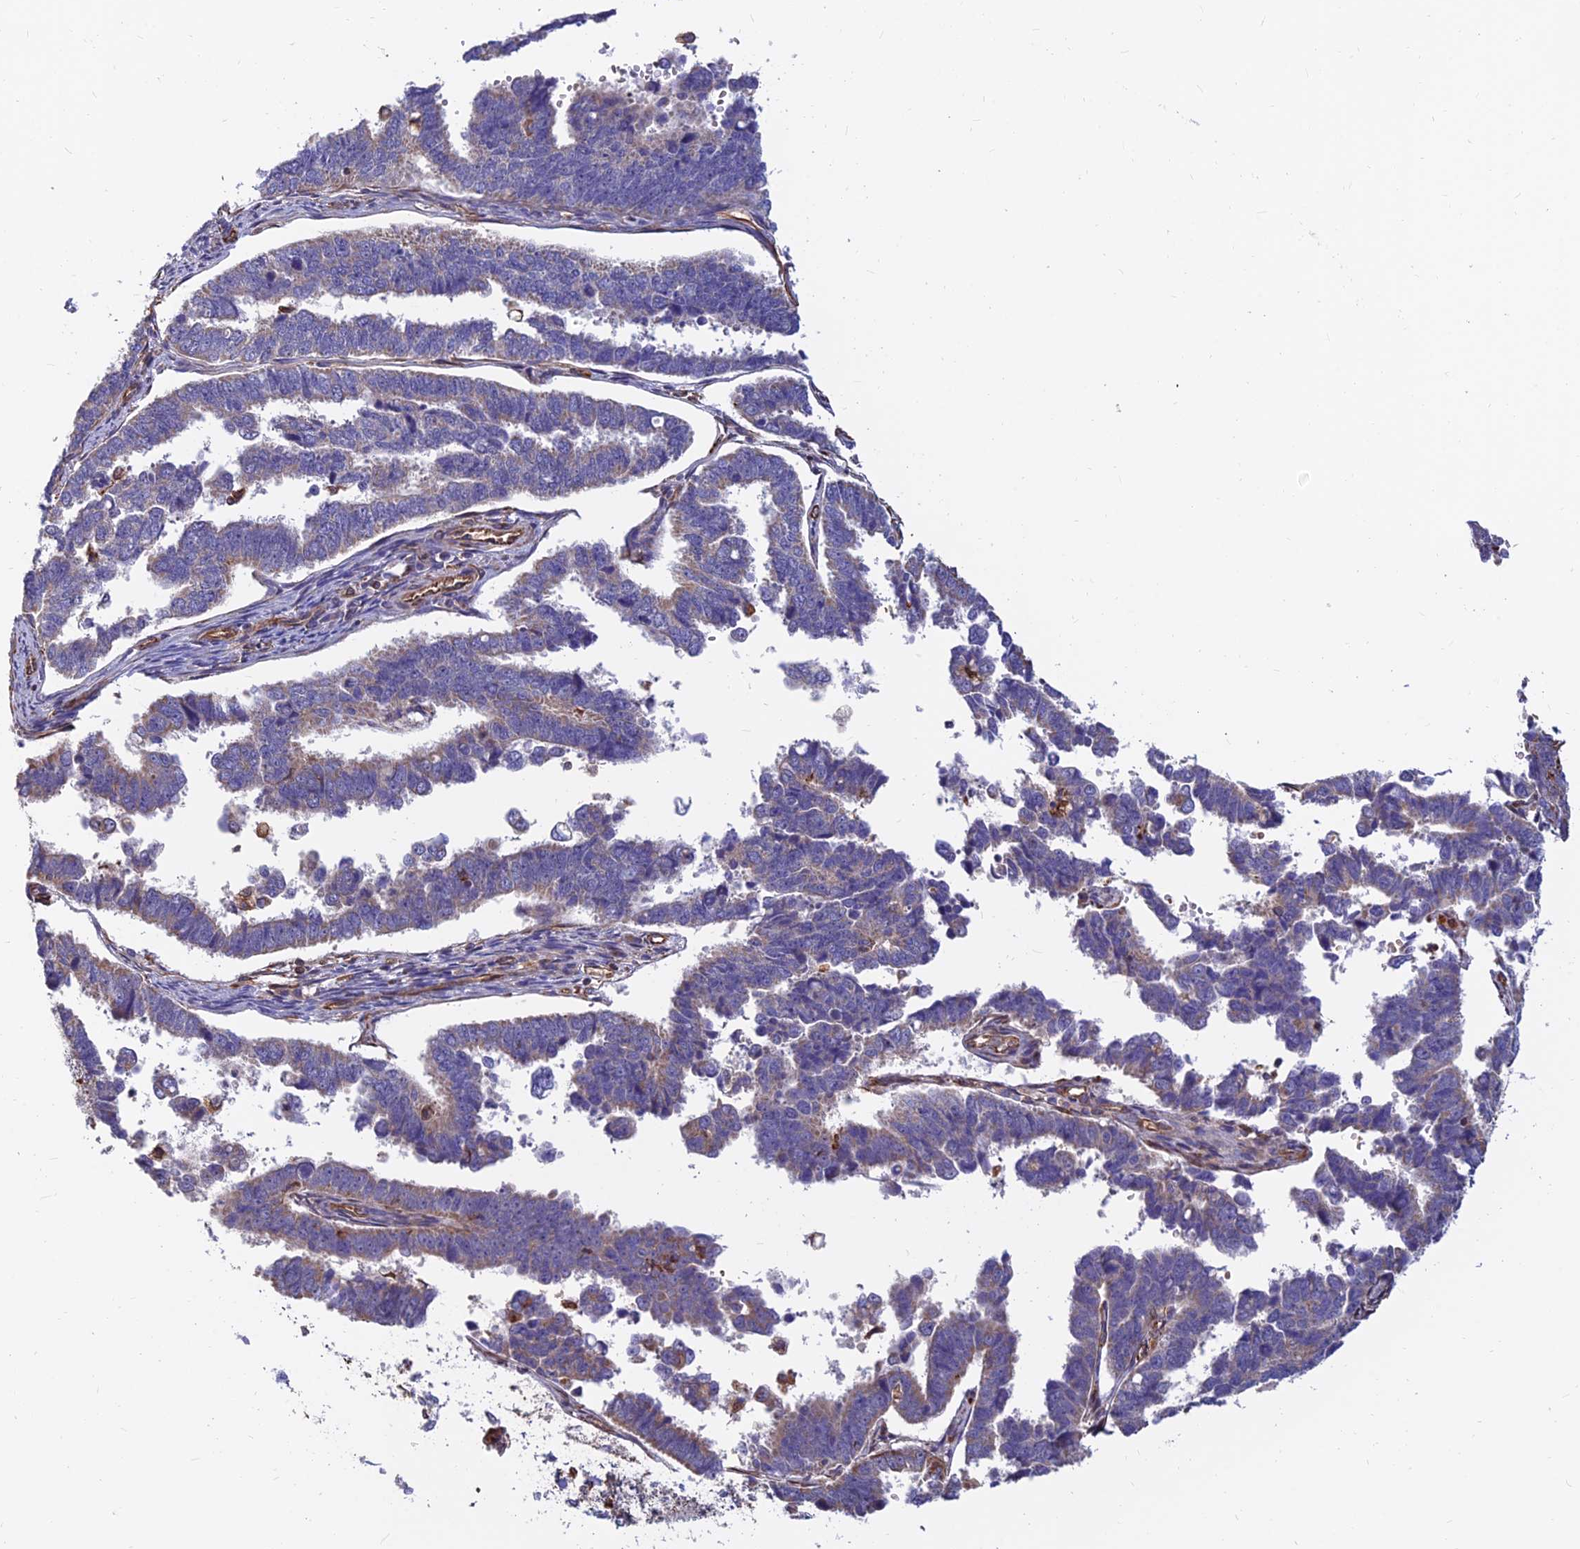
{"staining": {"intensity": "weak", "quantity": "25%-75%", "location": "cytoplasmic/membranous"}, "tissue": "endometrial cancer", "cell_type": "Tumor cells", "image_type": "cancer", "snomed": [{"axis": "morphology", "description": "Adenocarcinoma, NOS"}, {"axis": "topography", "description": "Endometrium"}], "caption": "Immunohistochemical staining of adenocarcinoma (endometrial) reveals low levels of weak cytoplasmic/membranous protein expression in approximately 25%-75% of tumor cells.", "gene": "CDK18", "patient": {"sex": "female", "age": 75}}